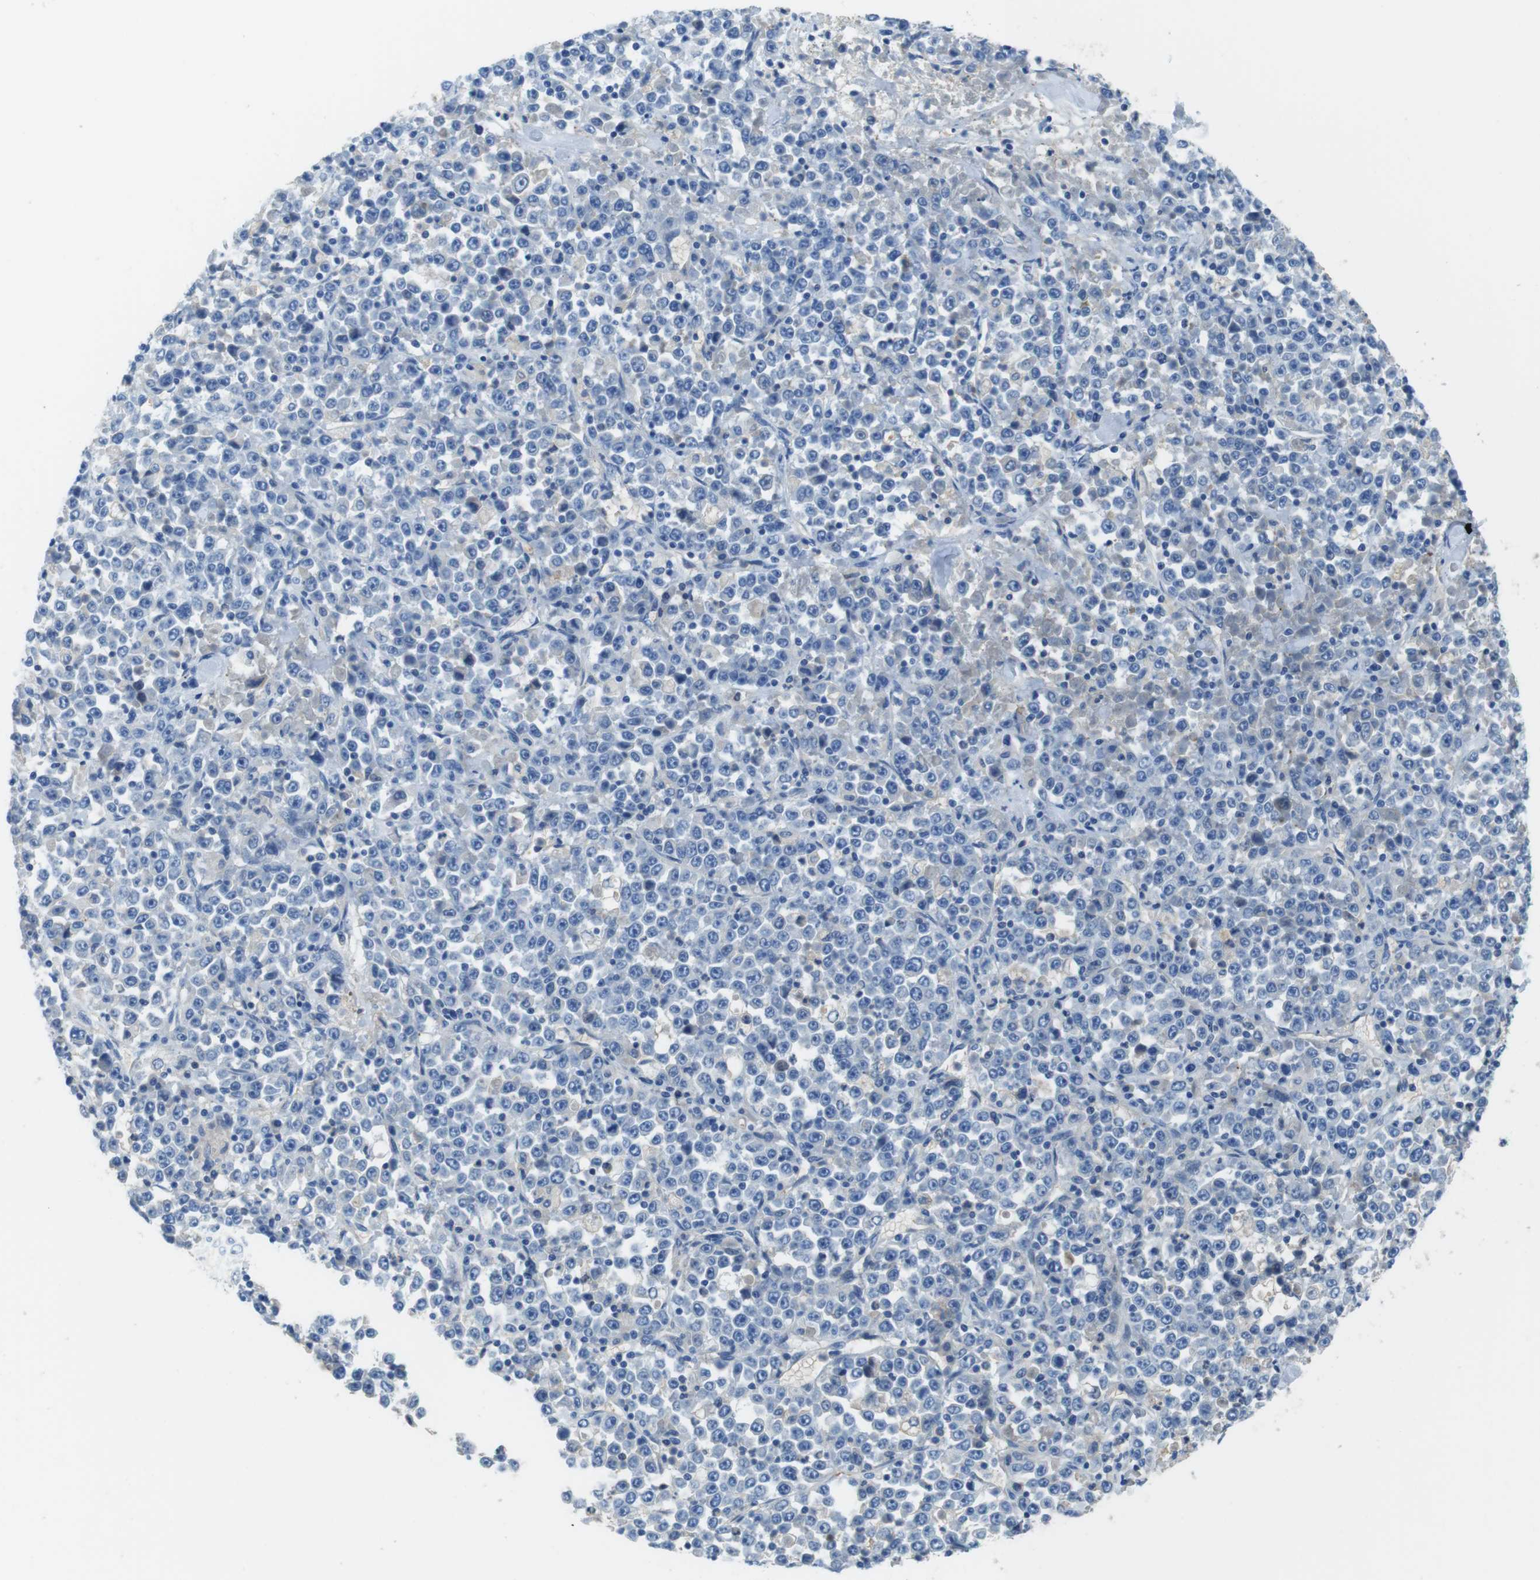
{"staining": {"intensity": "negative", "quantity": "none", "location": "none"}, "tissue": "stomach cancer", "cell_type": "Tumor cells", "image_type": "cancer", "snomed": [{"axis": "morphology", "description": "Normal tissue, NOS"}, {"axis": "morphology", "description": "Adenocarcinoma, NOS"}, {"axis": "topography", "description": "Stomach, upper"}, {"axis": "topography", "description": "Stomach"}], "caption": "IHC histopathology image of neoplastic tissue: human adenocarcinoma (stomach) stained with DAB (3,3'-diaminobenzidine) exhibits no significant protein staining in tumor cells.", "gene": "TMPRSS15", "patient": {"sex": "male", "age": 59}}